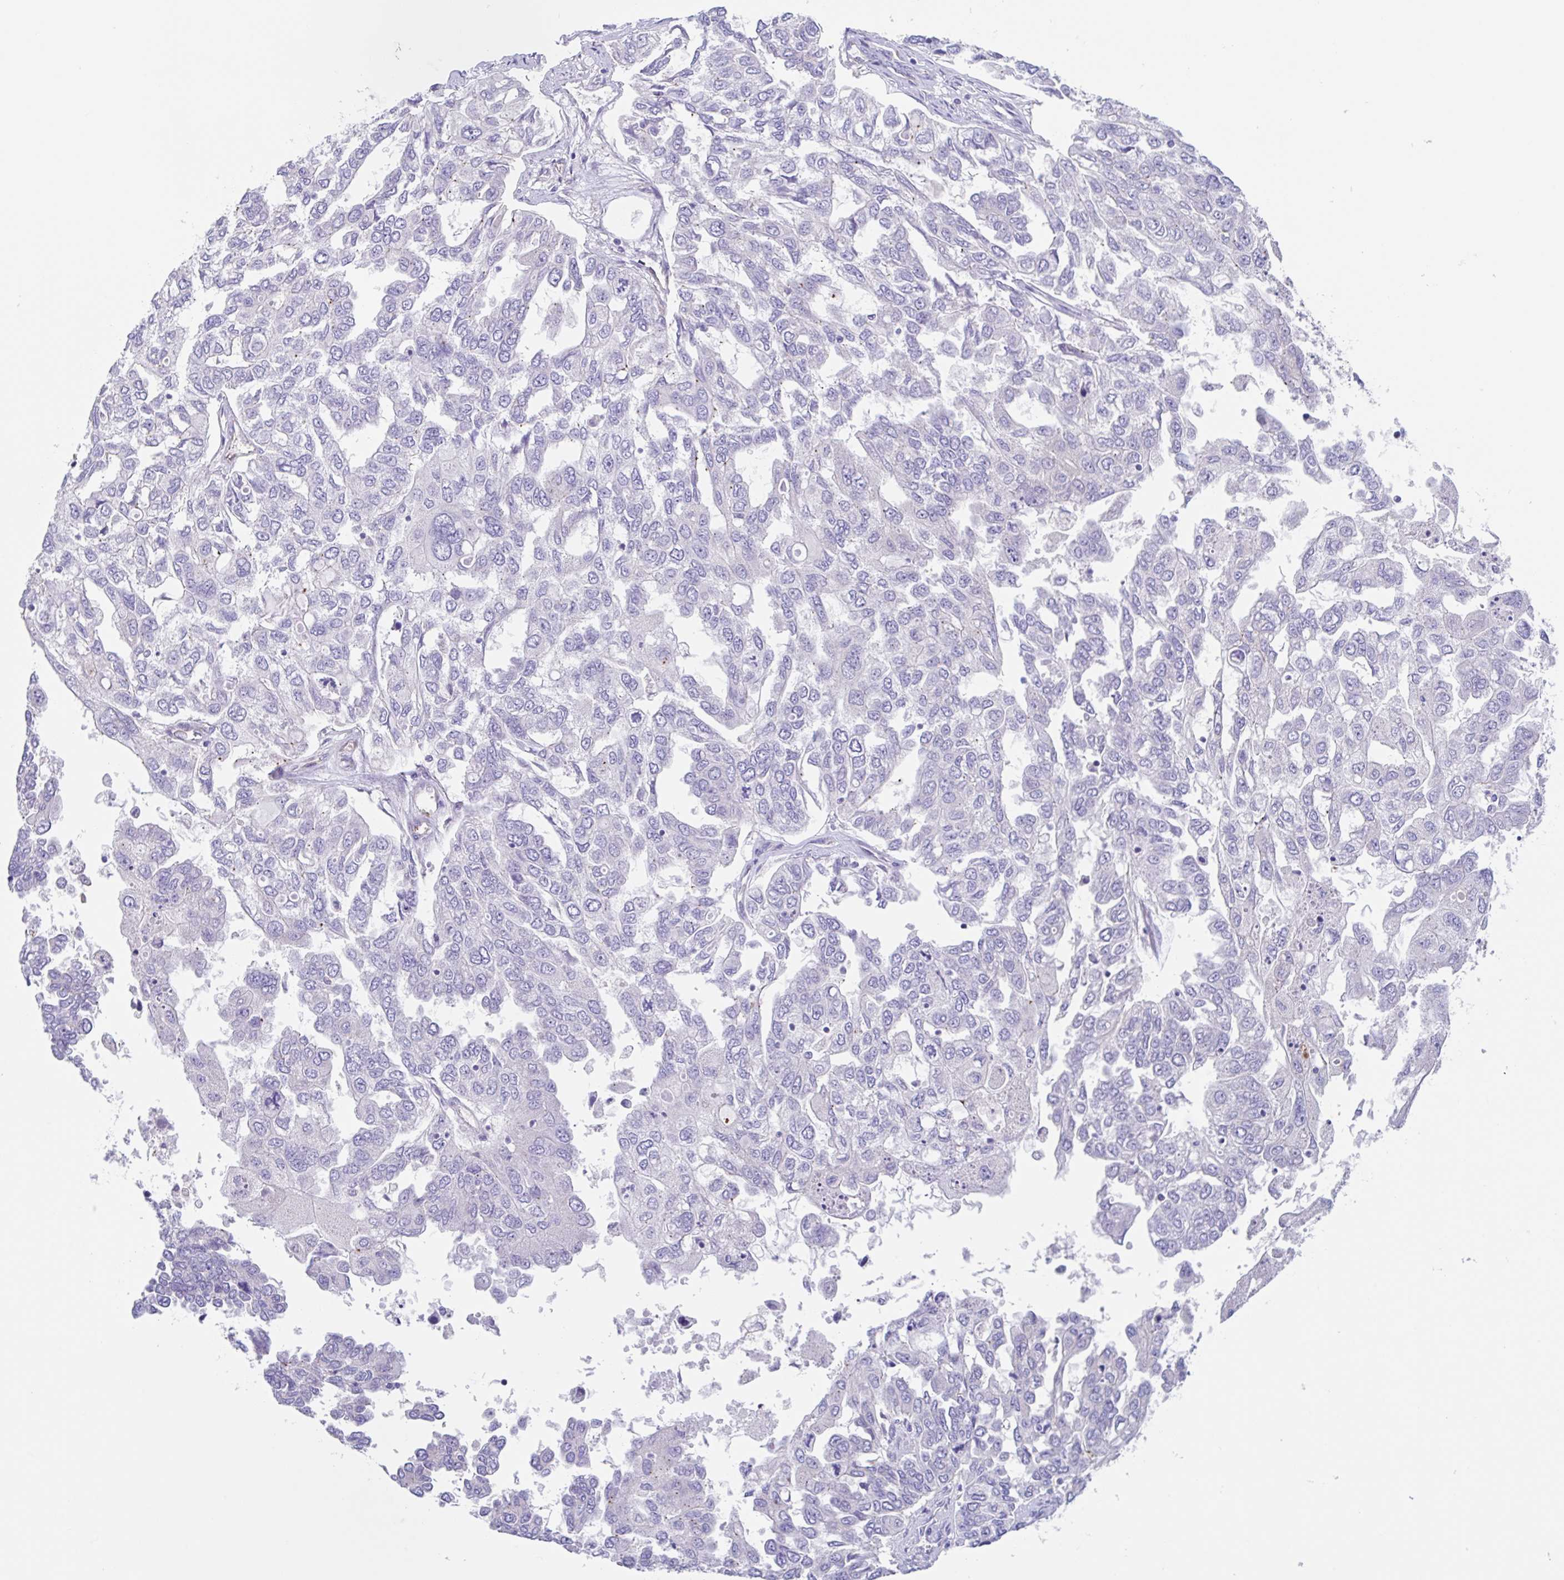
{"staining": {"intensity": "negative", "quantity": "none", "location": "none"}, "tissue": "ovarian cancer", "cell_type": "Tumor cells", "image_type": "cancer", "snomed": [{"axis": "morphology", "description": "Cystadenocarcinoma, serous, NOS"}, {"axis": "topography", "description": "Ovary"}], "caption": "IHC of ovarian cancer (serous cystadenocarcinoma) reveals no expression in tumor cells.", "gene": "EHD4", "patient": {"sex": "female", "age": 53}}